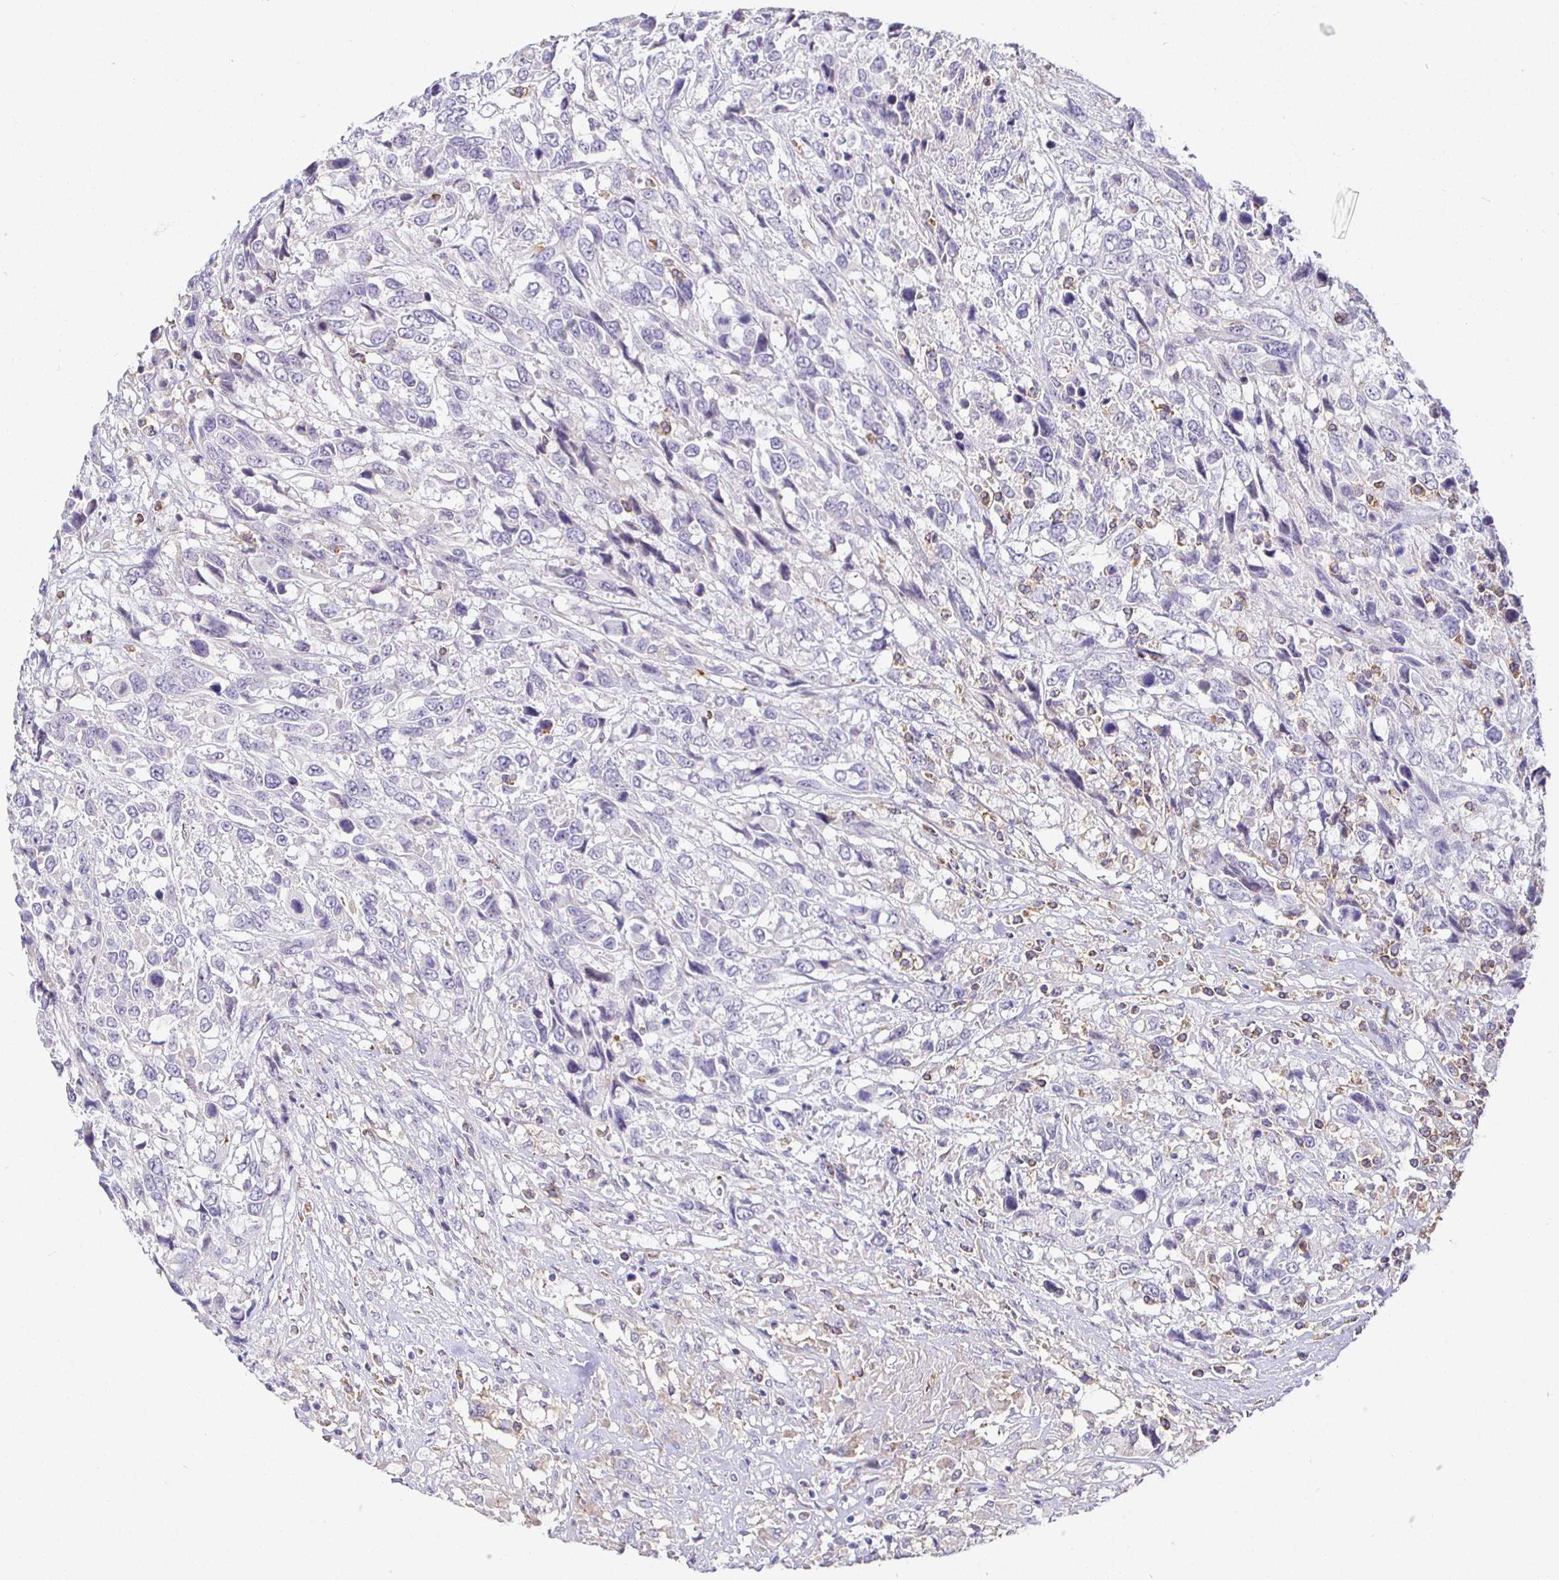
{"staining": {"intensity": "negative", "quantity": "none", "location": "none"}, "tissue": "urothelial cancer", "cell_type": "Tumor cells", "image_type": "cancer", "snomed": [{"axis": "morphology", "description": "Urothelial carcinoma, High grade"}, {"axis": "topography", "description": "Urinary bladder"}], "caption": "High magnification brightfield microscopy of urothelial cancer stained with DAB (3,3'-diaminobenzidine) (brown) and counterstained with hematoxylin (blue): tumor cells show no significant staining.", "gene": "SIRPA", "patient": {"sex": "female", "age": 70}}